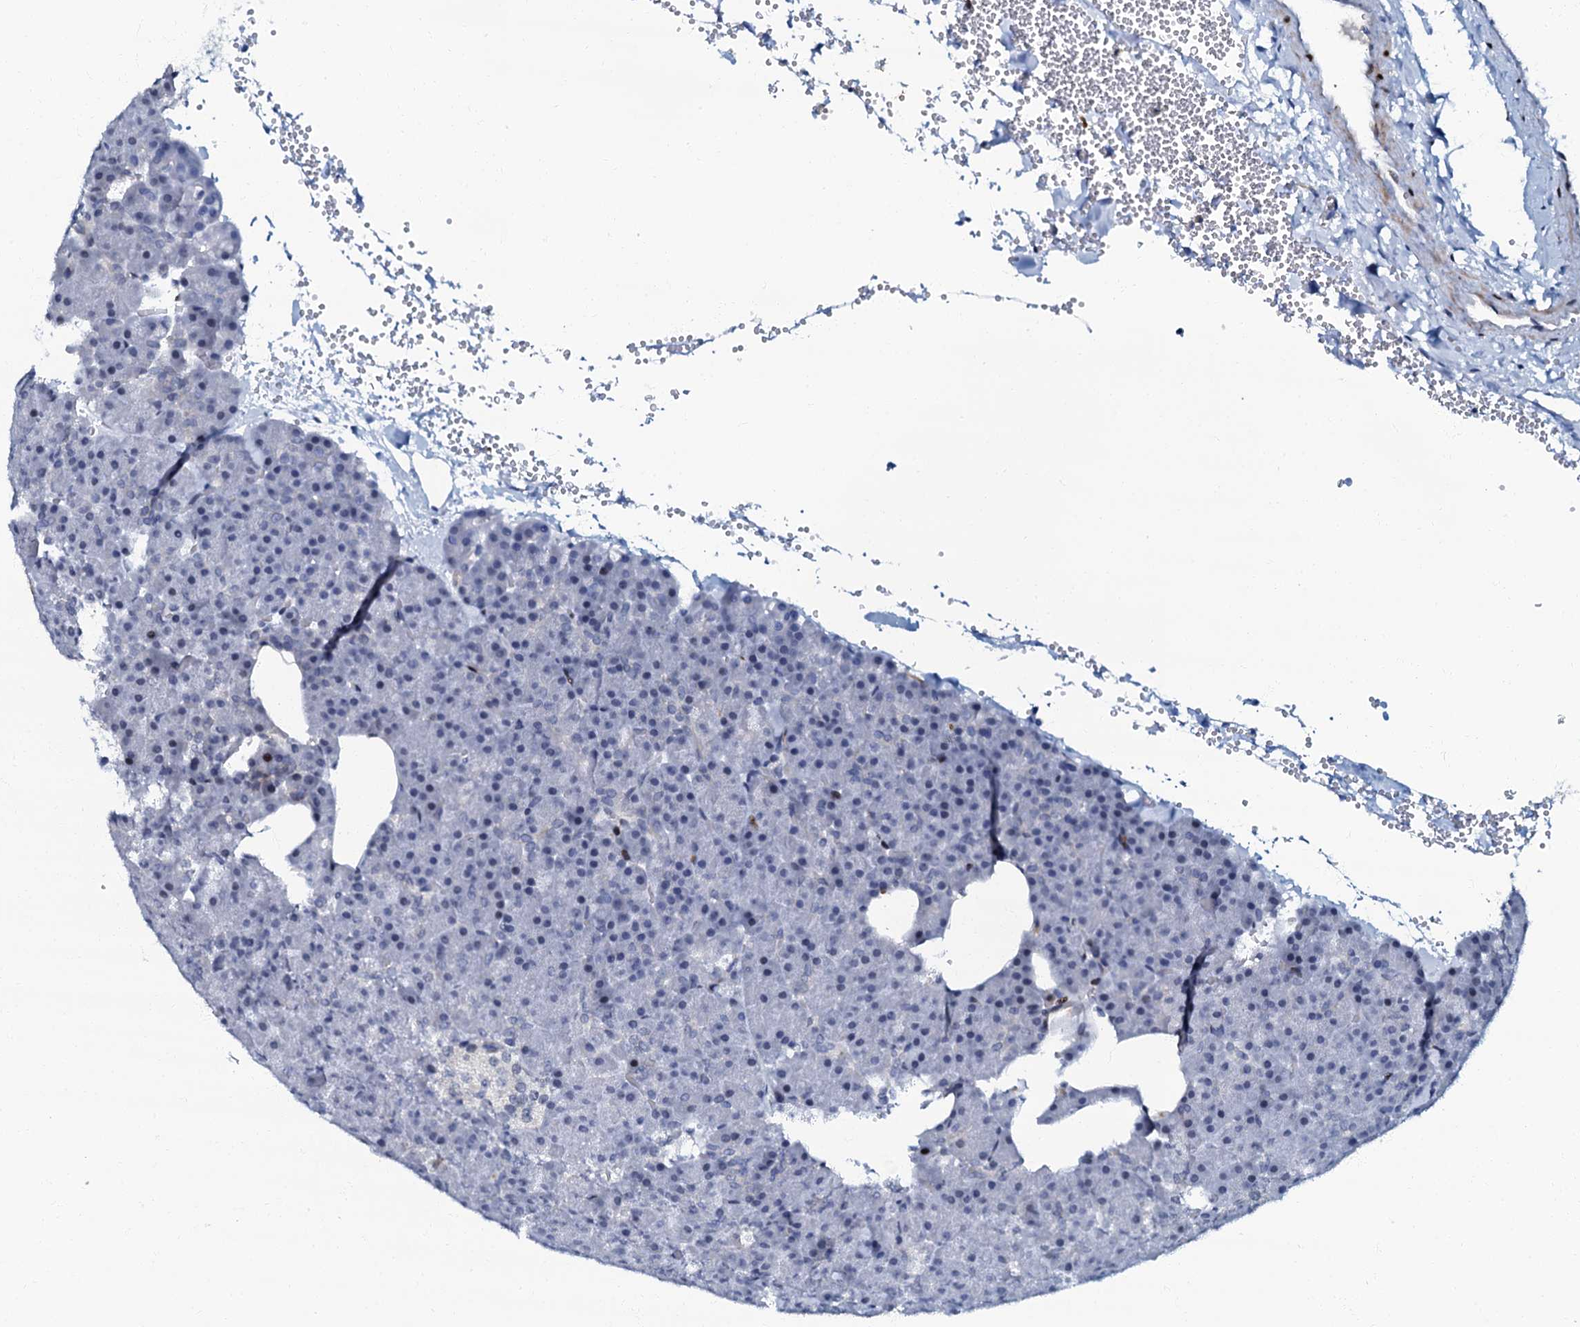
{"staining": {"intensity": "moderate", "quantity": "<25%", "location": "nuclear"}, "tissue": "pancreas", "cell_type": "Exocrine glandular cells", "image_type": "normal", "snomed": [{"axis": "morphology", "description": "Normal tissue, NOS"}, {"axis": "morphology", "description": "Carcinoid, malignant, NOS"}, {"axis": "topography", "description": "Pancreas"}], "caption": "Exocrine glandular cells demonstrate low levels of moderate nuclear staining in approximately <25% of cells in unremarkable human pancreas.", "gene": "MFSD5", "patient": {"sex": "female", "age": 35}}